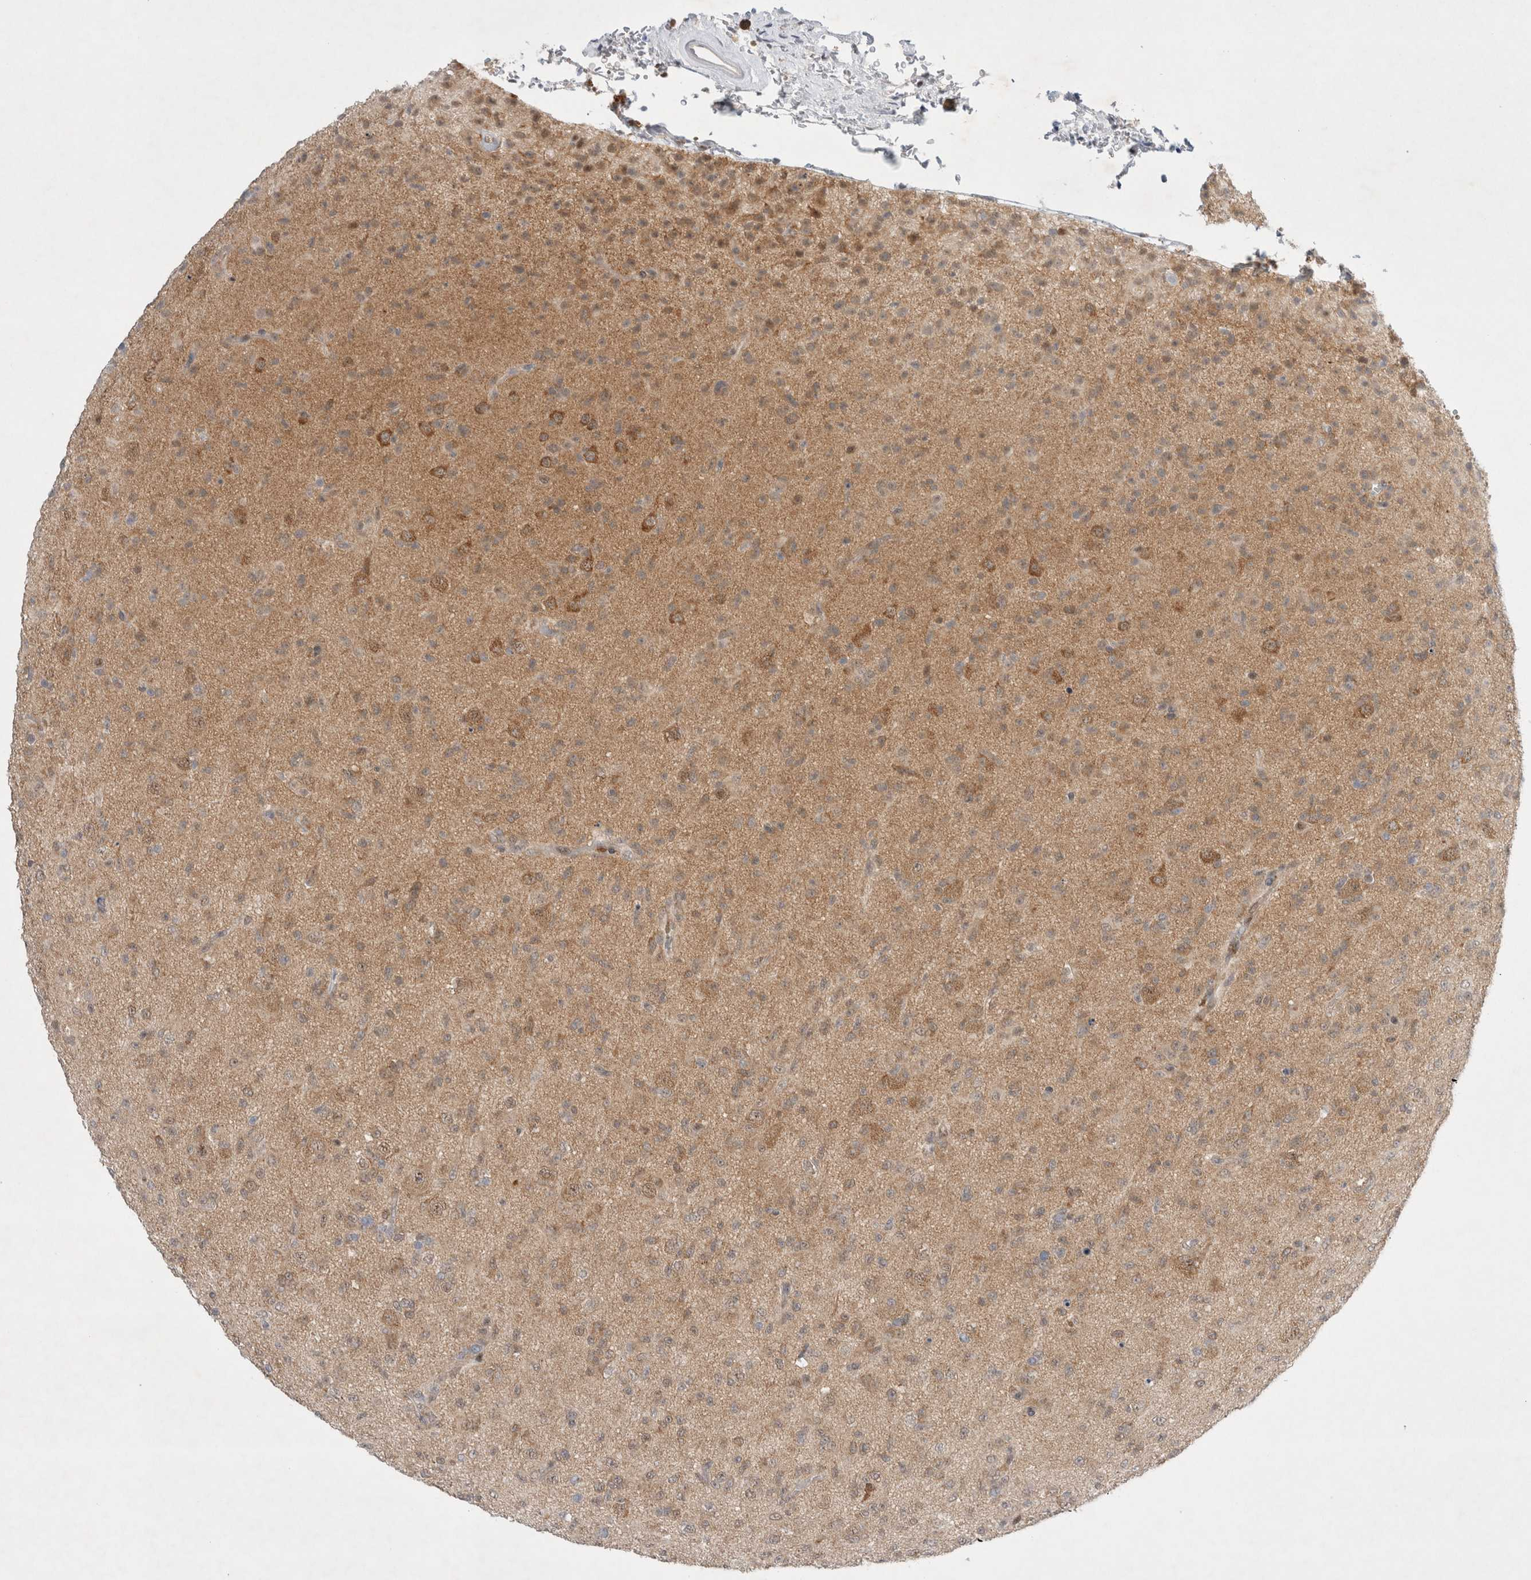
{"staining": {"intensity": "weak", "quantity": ">75%", "location": "cytoplasmic/membranous"}, "tissue": "glioma", "cell_type": "Tumor cells", "image_type": "cancer", "snomed": [{"axis": "morphology", "description": "Glioma, malignant, Low grade"}, {"axis": "topography", "description": "Brain"}], "caption": "A histopathology image showing weak cytoplasmic/membranous expression in about >75% of tumor cells in glioma, as visualized by brown immunohistochemical staining.", "gene": "WIPF2", "patient": {"sex": "male", "age": 65}}